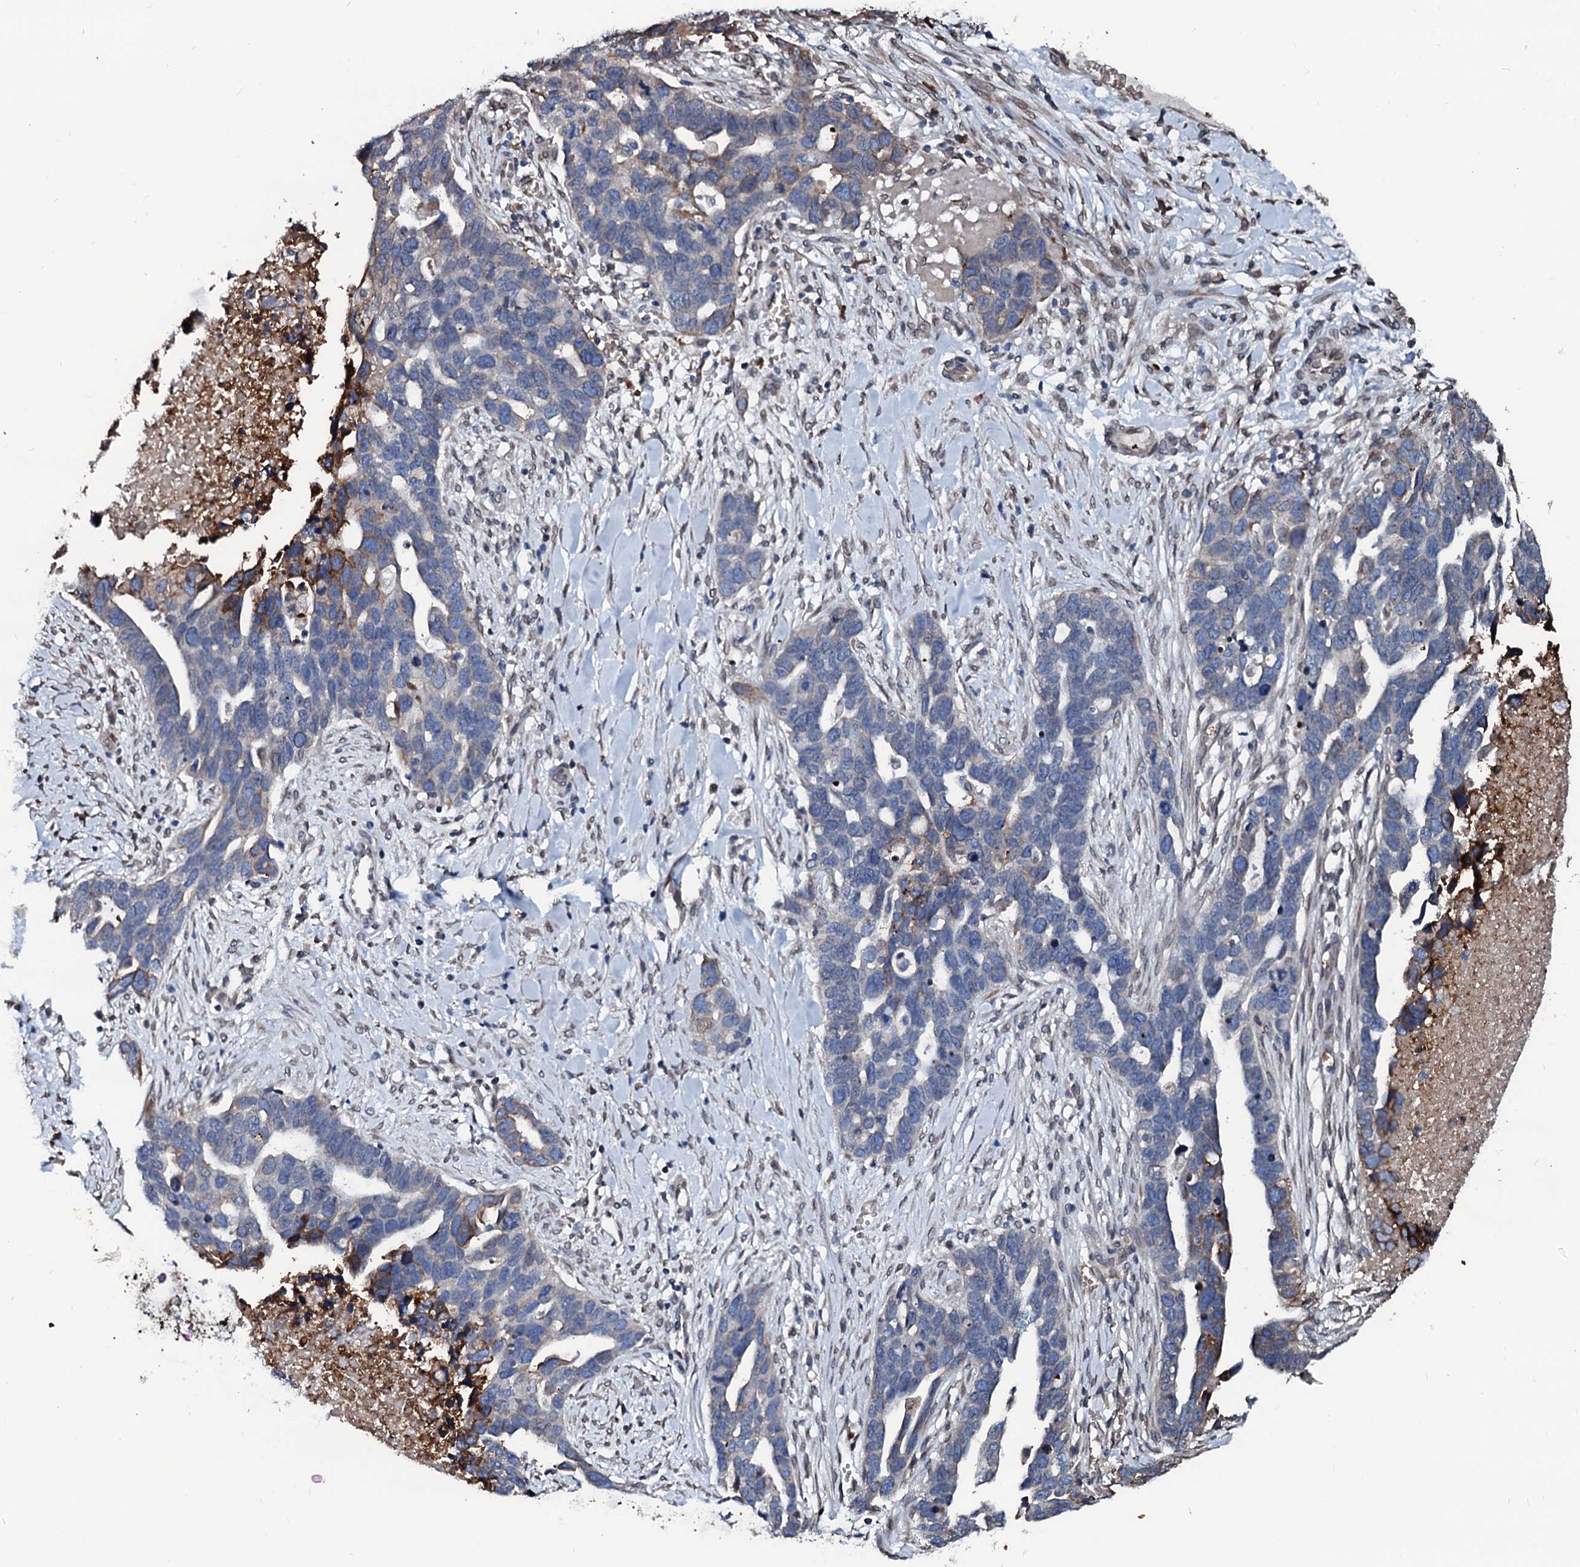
{"staining": {"intensity": "moderate", "quantity": "<25%", "location": "cytoplasmic/membranous"}, "tissue": "ovarian cancer", "cell_type": "Tumor cells", "image_type": "cancer", "snomed": [{"axis": "morphology", "description": "Cystadenocarcinoma, serous, NOS"}, {"axis": "topography", "description": "Ovary"}], "caption": "Ovarian cancer was stained to show a protein in brown. There is low levels of moderate cytoplasmic/membranous expression in about <25% of tumor cells. (Brightfield microscopy of DAB IHC at high magnification).", "gene": "NRP2", "patient": {"sex": "female", "age": 54}}